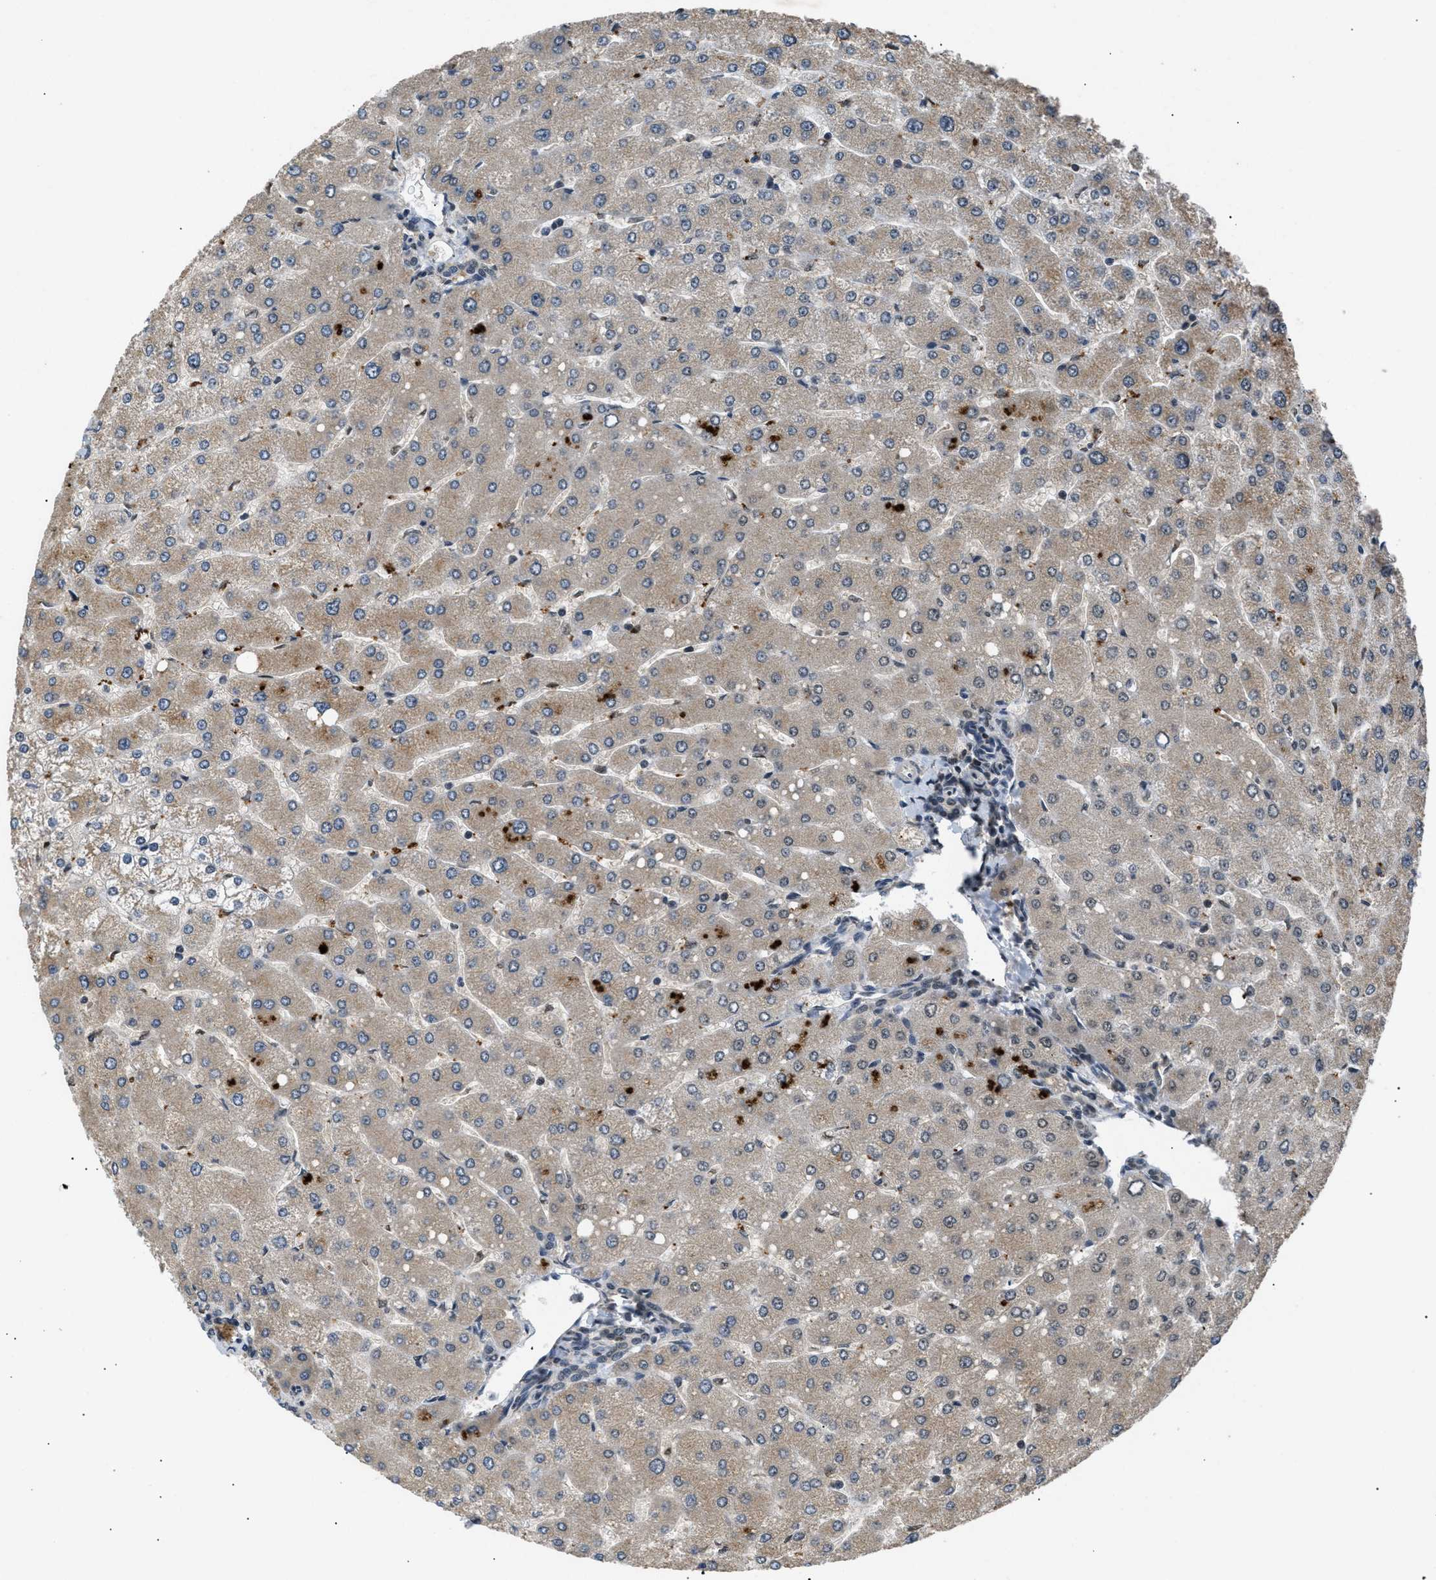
{"staining": {"intensity": "moderate", "quantity": "25%-75%", "location": "nuclear"}, "tissue": "liver", "cell_type": "Cholangiocytes", "image_type": "normal", "snomed": [{"axis": "morphology", "description": "Normal tissue, NOS"}, {"axis": "topography", "description": "Liver"}], "caption": "A micrograph showing moderate nuclear positivity in about 25%-75% of cholangiocytes in normal liver, as visualized by brown immunohistochemical staining.", "gene": "RBM5", "patient": {"sex": "male", "age": 55}}